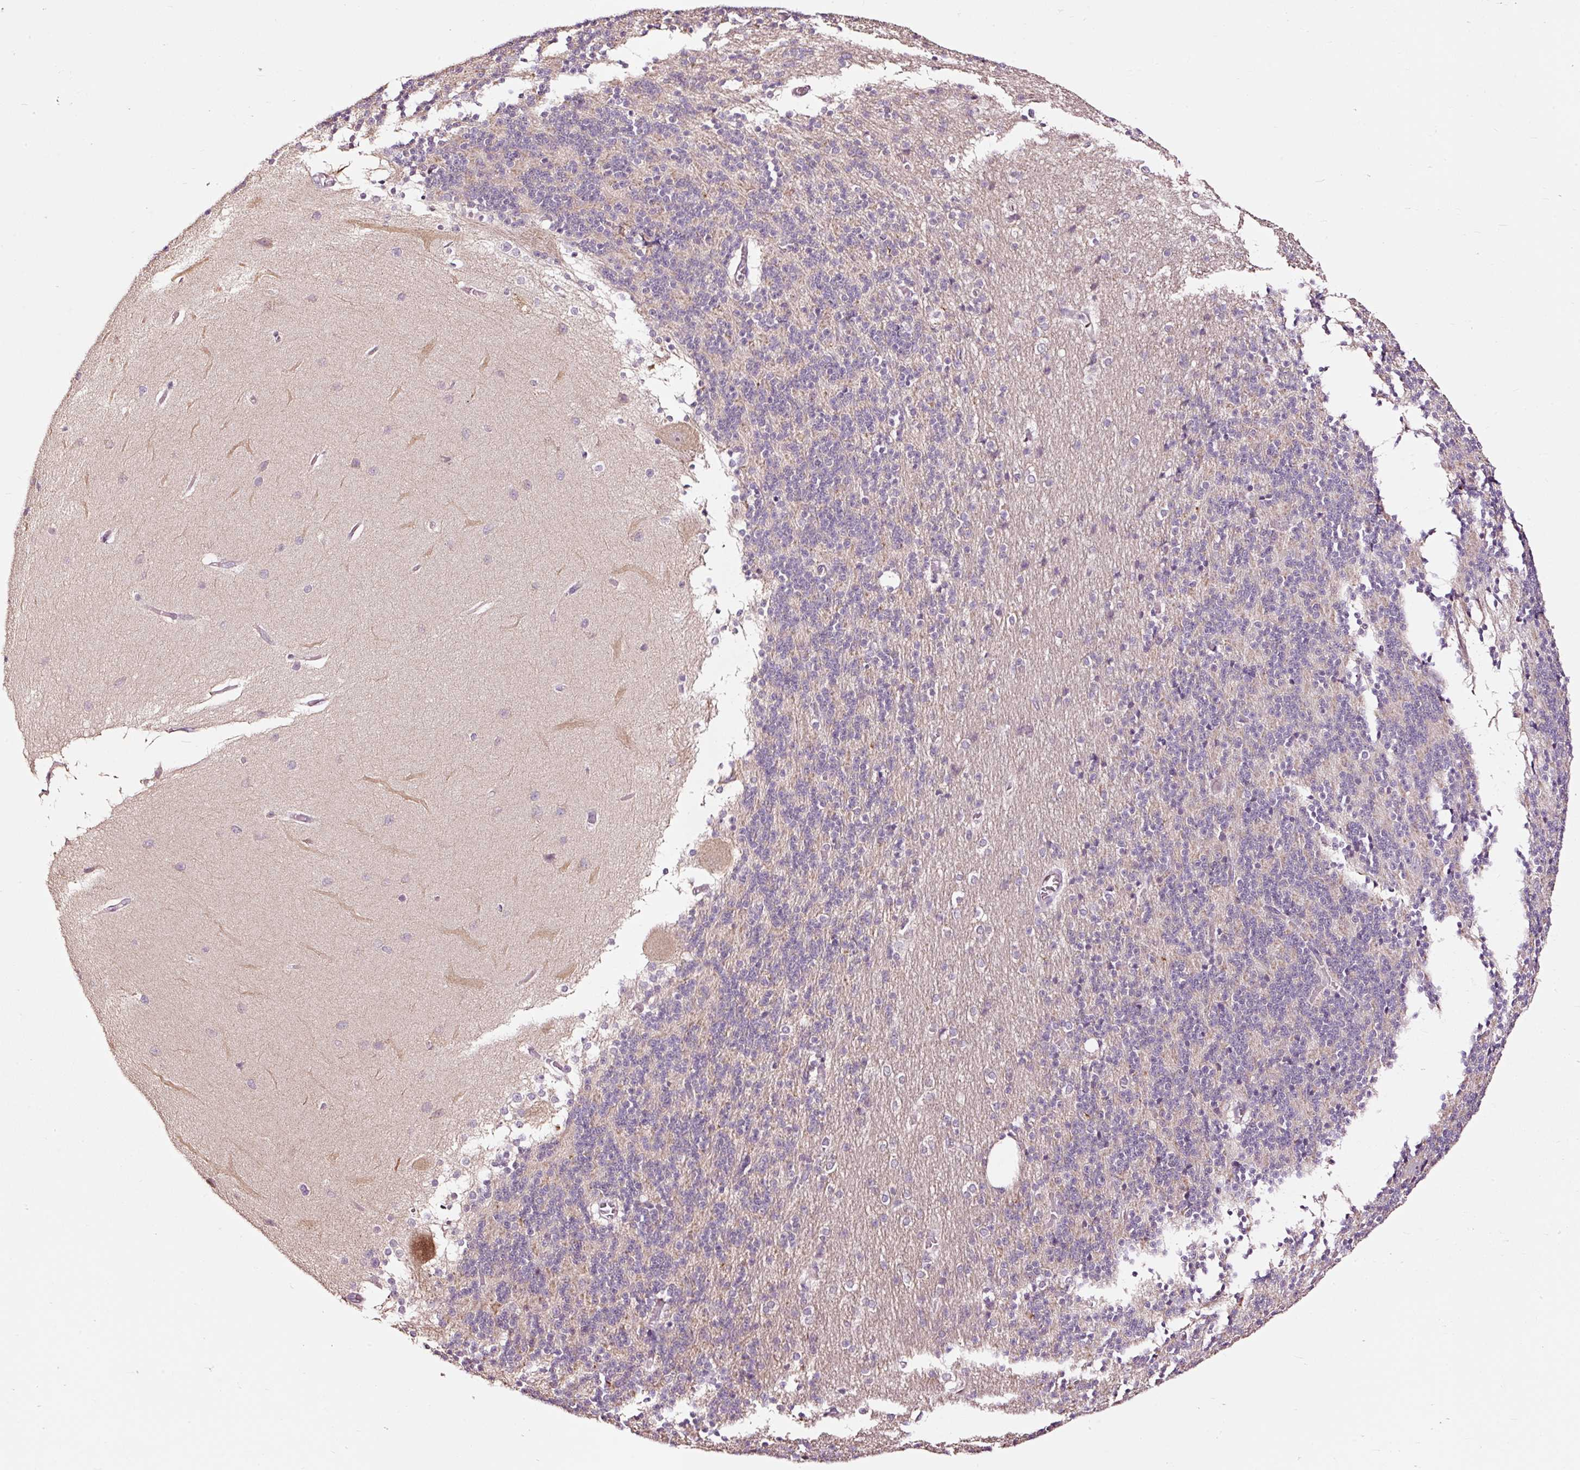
{"staining": {"intensity": "negative", "quantity": "none", "location": "none"}, "tissue": "cerebellum", "cell_type": "Cells in granular layer", "image_type": "normal", "snomed": [{"axis": "morphology", "description": "Normal tissue, NOS"}, {"axis": "topography", "description": "Cerebellum"}], "caption": "A high-resolution photomicrograph shows immunohistochemistry staining of benign cerebellum, which exhibits no significant positivity in cells in granular layer.", "gene": "UTP14A", "patient": {"sex": "female", "age": 54}}